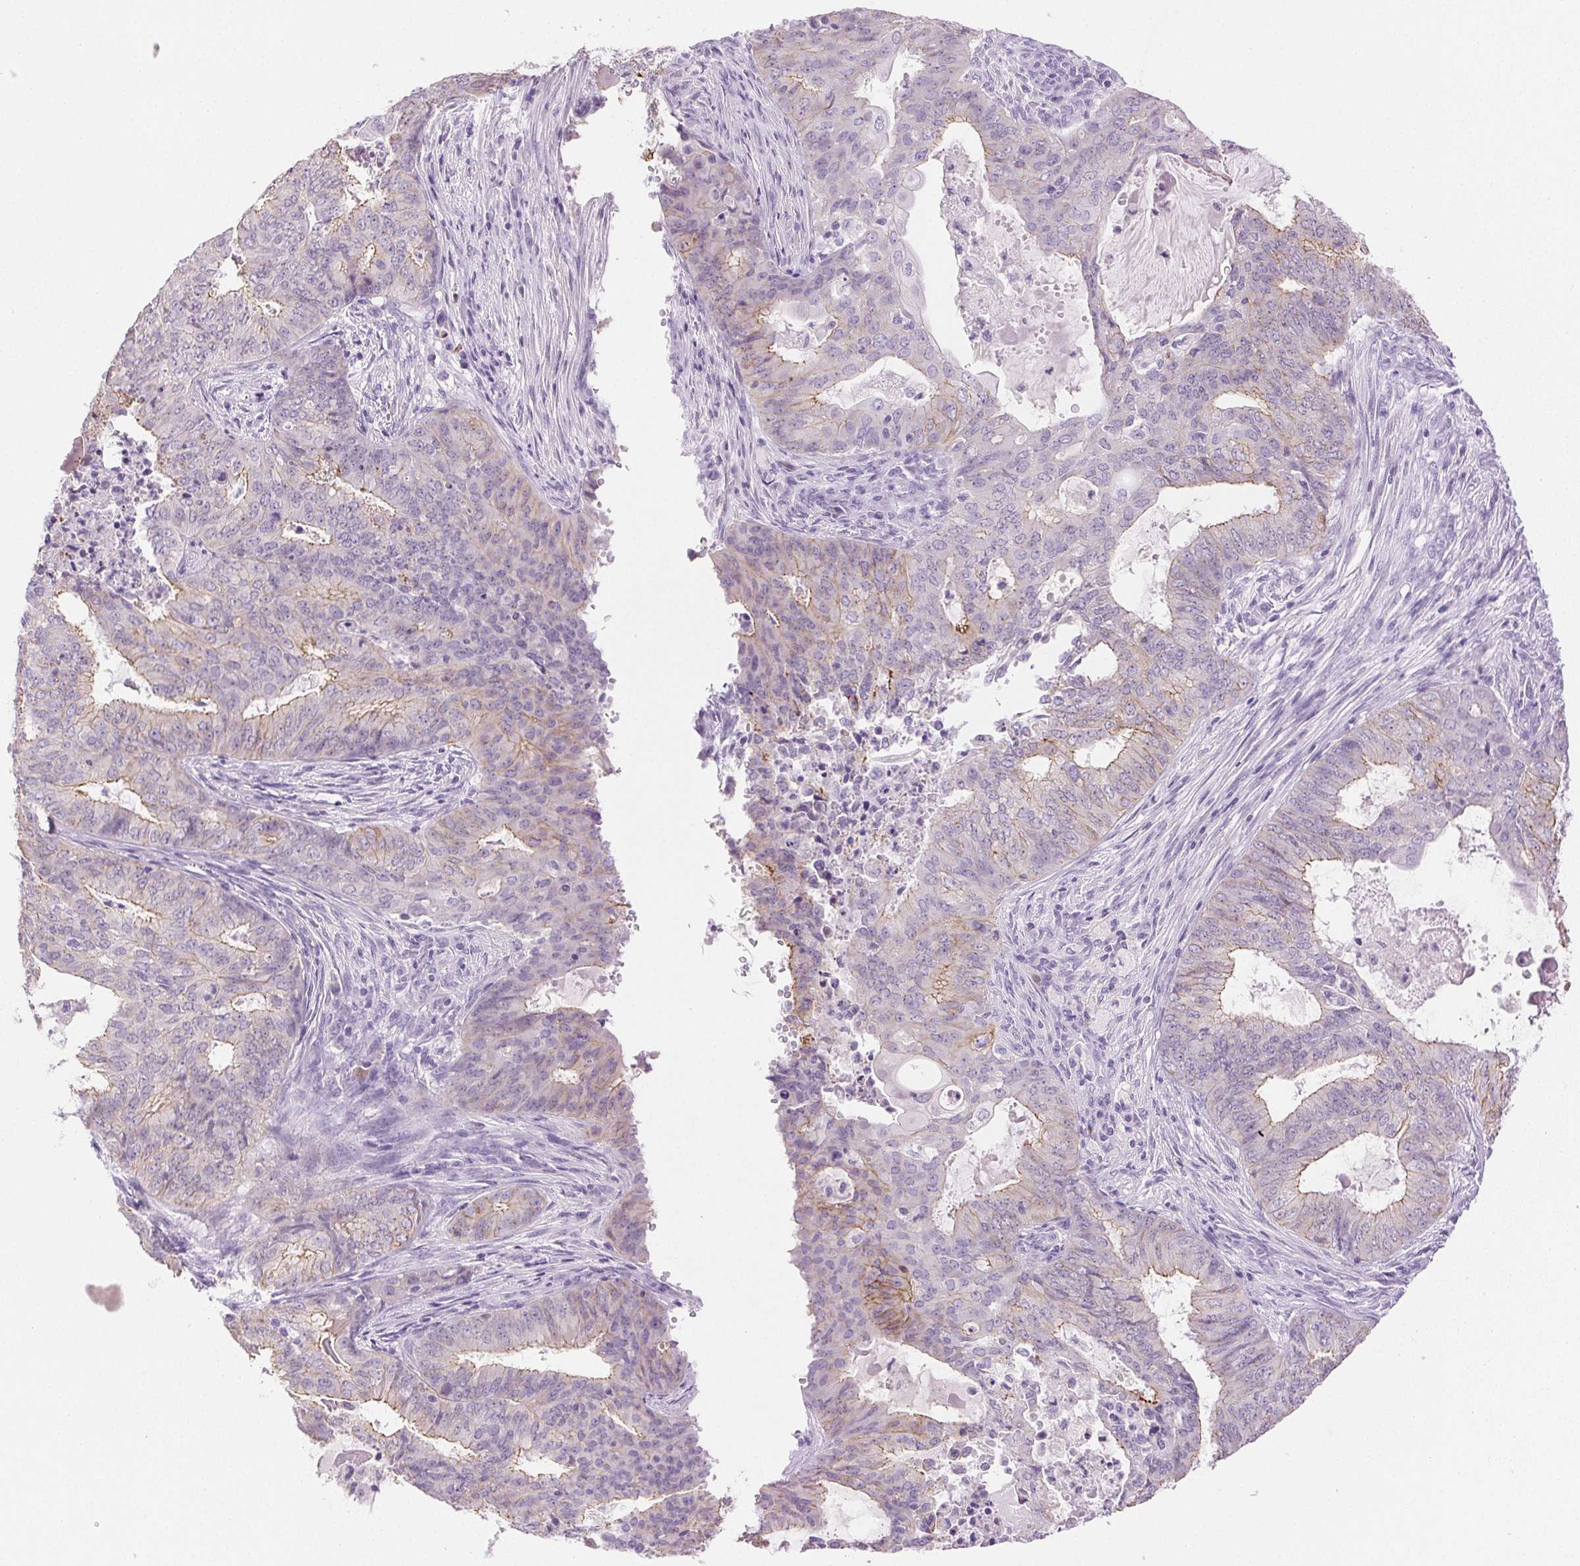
{"staining": {"intensity": "moderate", "quantity": "<25%", "location": "cytoplasmic/membranous"}, "tissue": "endometrial cancer", "cell_type": "Tumor cells", "image_type": "cancer", "snomed": [{"axis": "morphology", "description": "Adenocarcinoma, NOS"}, {"axis": "topography", "description": "Endometrium"}], "caption": "IHC of human endometrial adenocarcinoma displays low levels of moderate cytoplasmic/membranous expression in about <25% of tumor cells.", "gene": "CLDN10", "patient": {"sex": "female", "age": 62}}